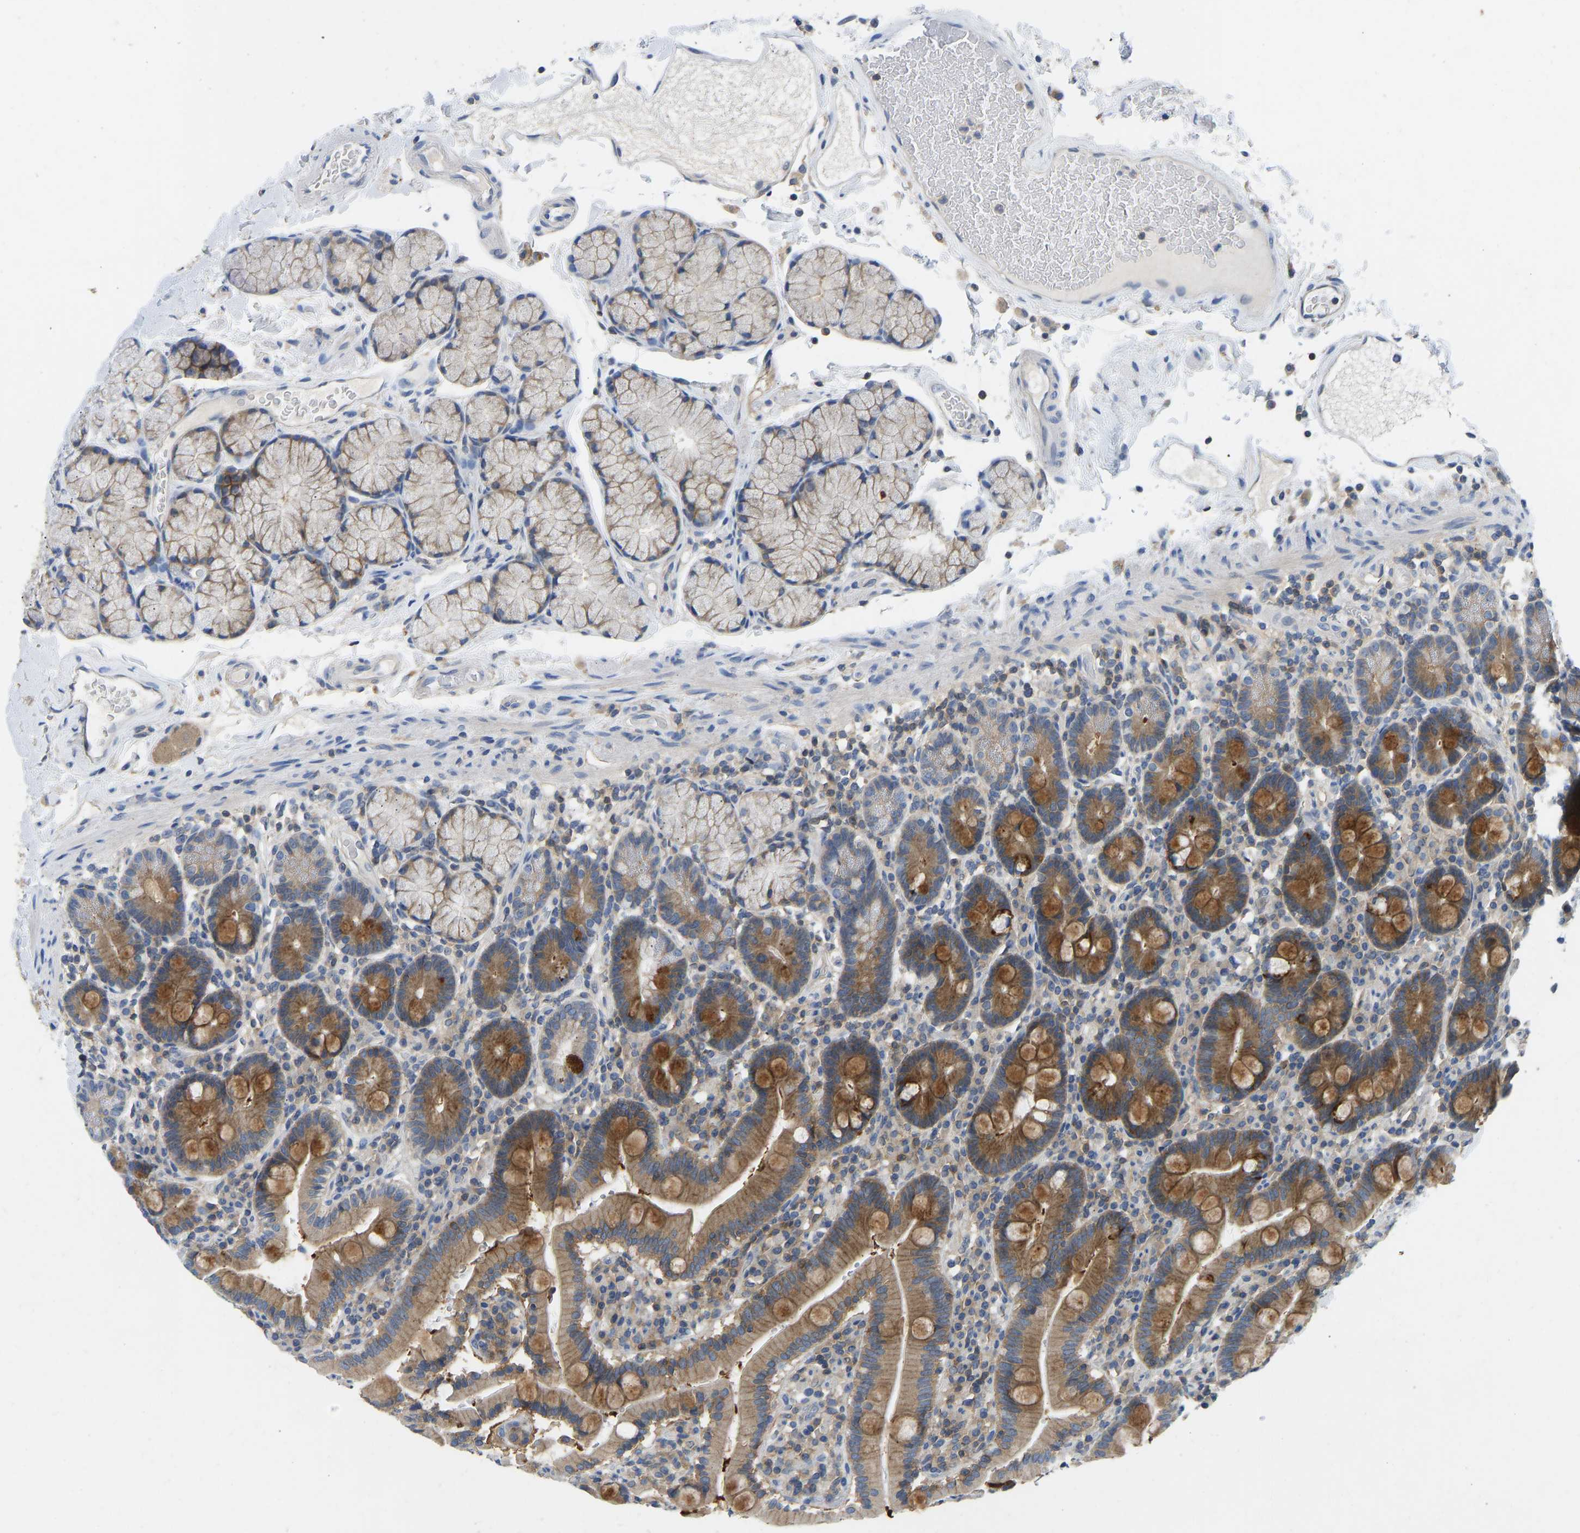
{"staining": {"intensity": "strong", "quantity": ">75%", "location": "cytoplasmic/membranous"}, "tissue": "duodenum", "cell_type": "Glandular cells", "image_type": "normal", "snomed": [{"axis": "morphology", "description": "Normal tissue, NOS"}, {"axis": "topography", "description": "Small intestine, NOS"}], "caption": "Brown immunohistochemical staining in benign duodenum demonstrates strong cytoplasmic/membranous positivity in about >75% of glandular cells.", "gene": "NDRG3", "patient": {"sex": "female", "age": 71}}